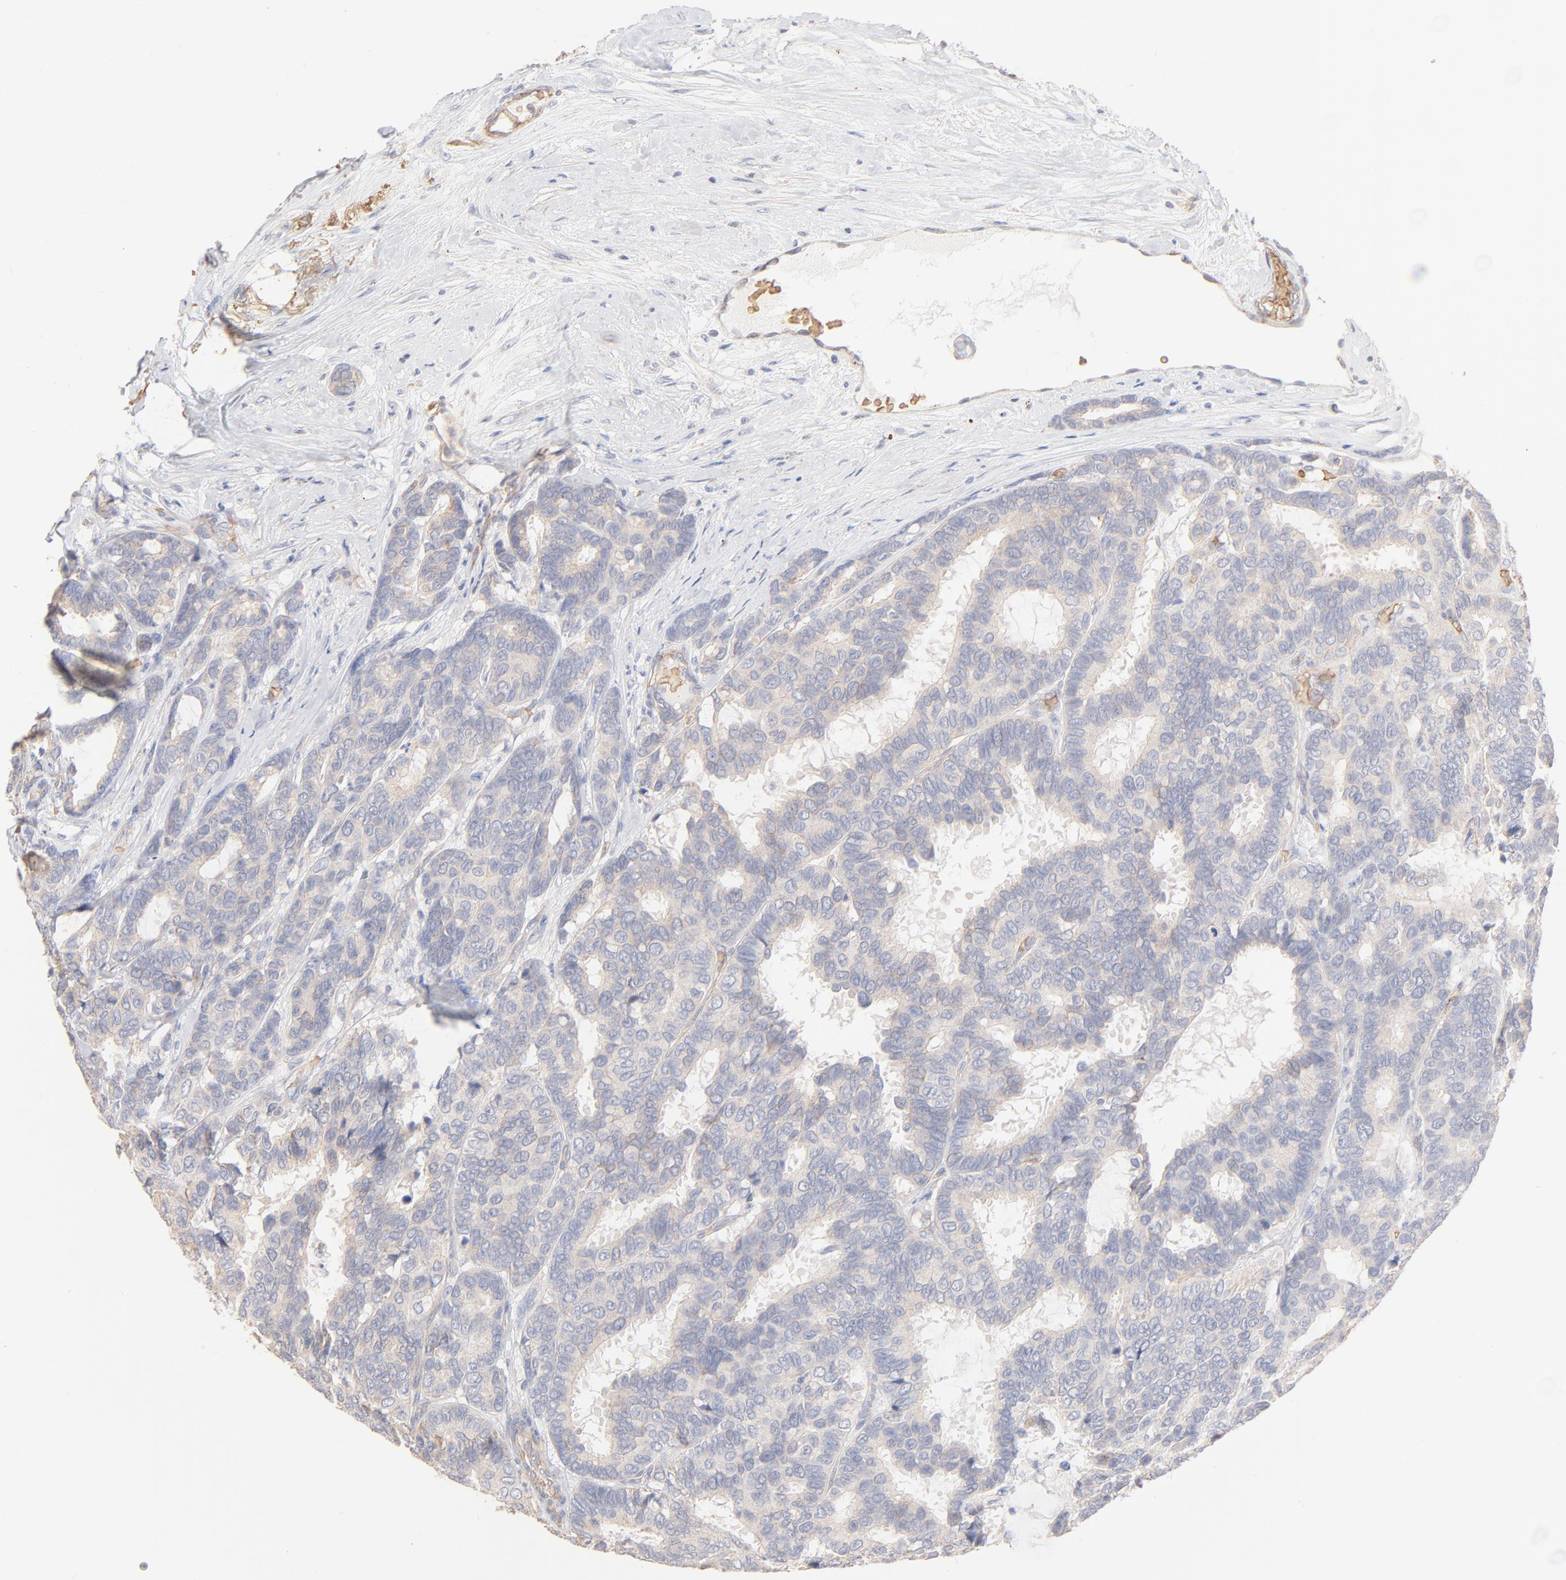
{"staining": {"intensity": "weak", "quantity": ">75%", "location": "cytoplasmic/membranous"}, "tissue": "breast cancer", "cell_type": "Tumor cells", "image_type": "cancer", "snomed": [{"axis": "morphology", "description": "Duct carcinoma"}, {"axis": "topography", "description": "Breast"}], "caption": "Breast cancer stained with a protein marker displays weak staining in tumor cells.", "gene": "SPTB", "patient": {"sex": "female", "age": 87}}